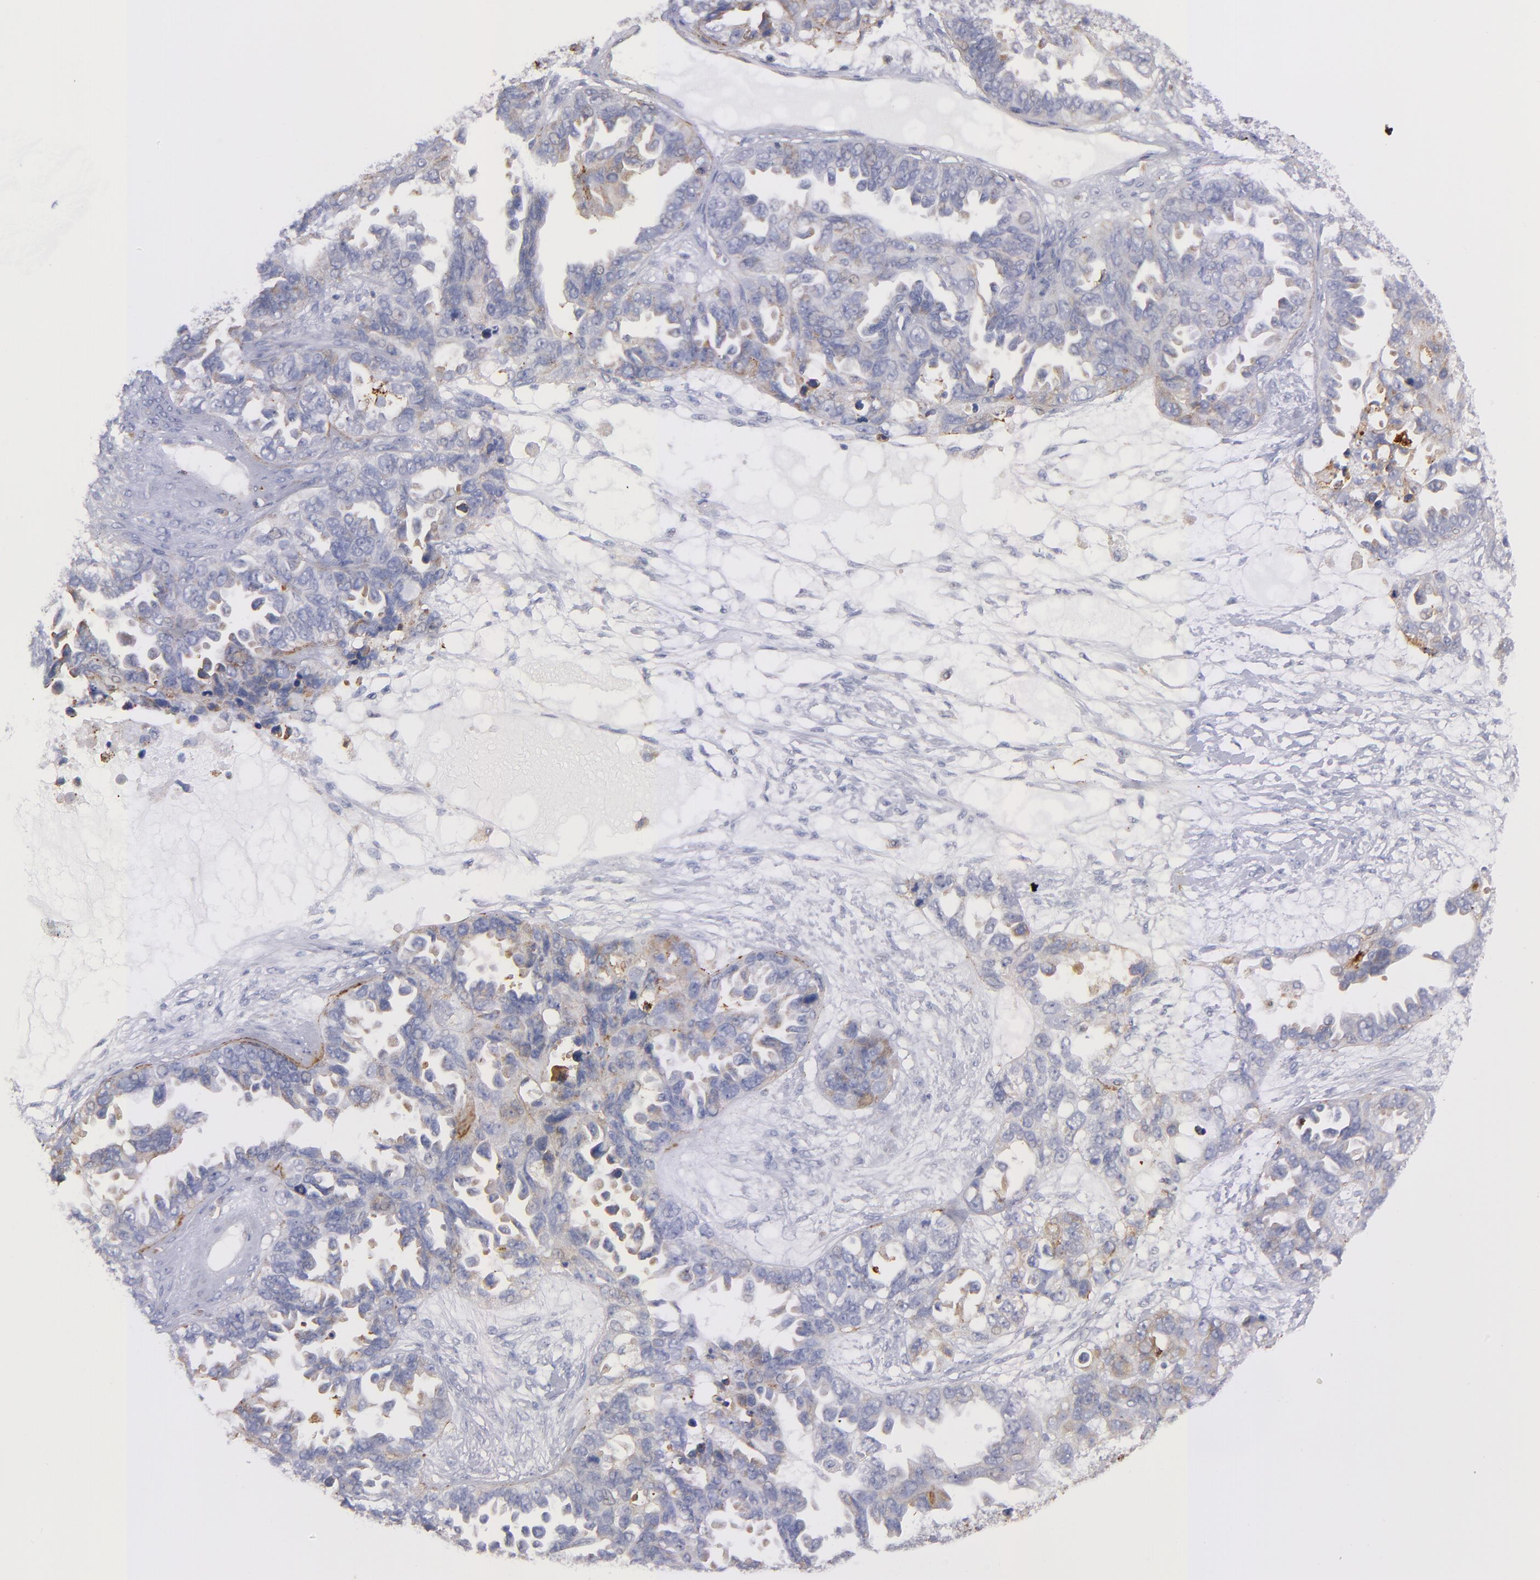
{"staining": {"intensity": "weak", "quantity": "25%-75%", "location": "cytoplasmic/membranous"}, "tissue": "ovarian cancer", "cell_type": "Tumor cells", "image_type": "cancer", "snomed": [{"axis": "morphology", "description": "Cystadenocarcinoma, serous, NOS"}, {"axis": "topography", "description": "Ovary"}], "caption": "Tumor cells demonstrate weak cytoplasmic/membranous expression in approximately 25%-75% of cells in ovarian serous cystadenocarcinoma. (brown staining indicates protein expression, while blue staining denotes nuclei).", "gene": "MFGE8", "patient": {"sex": "female", "age": 82}}